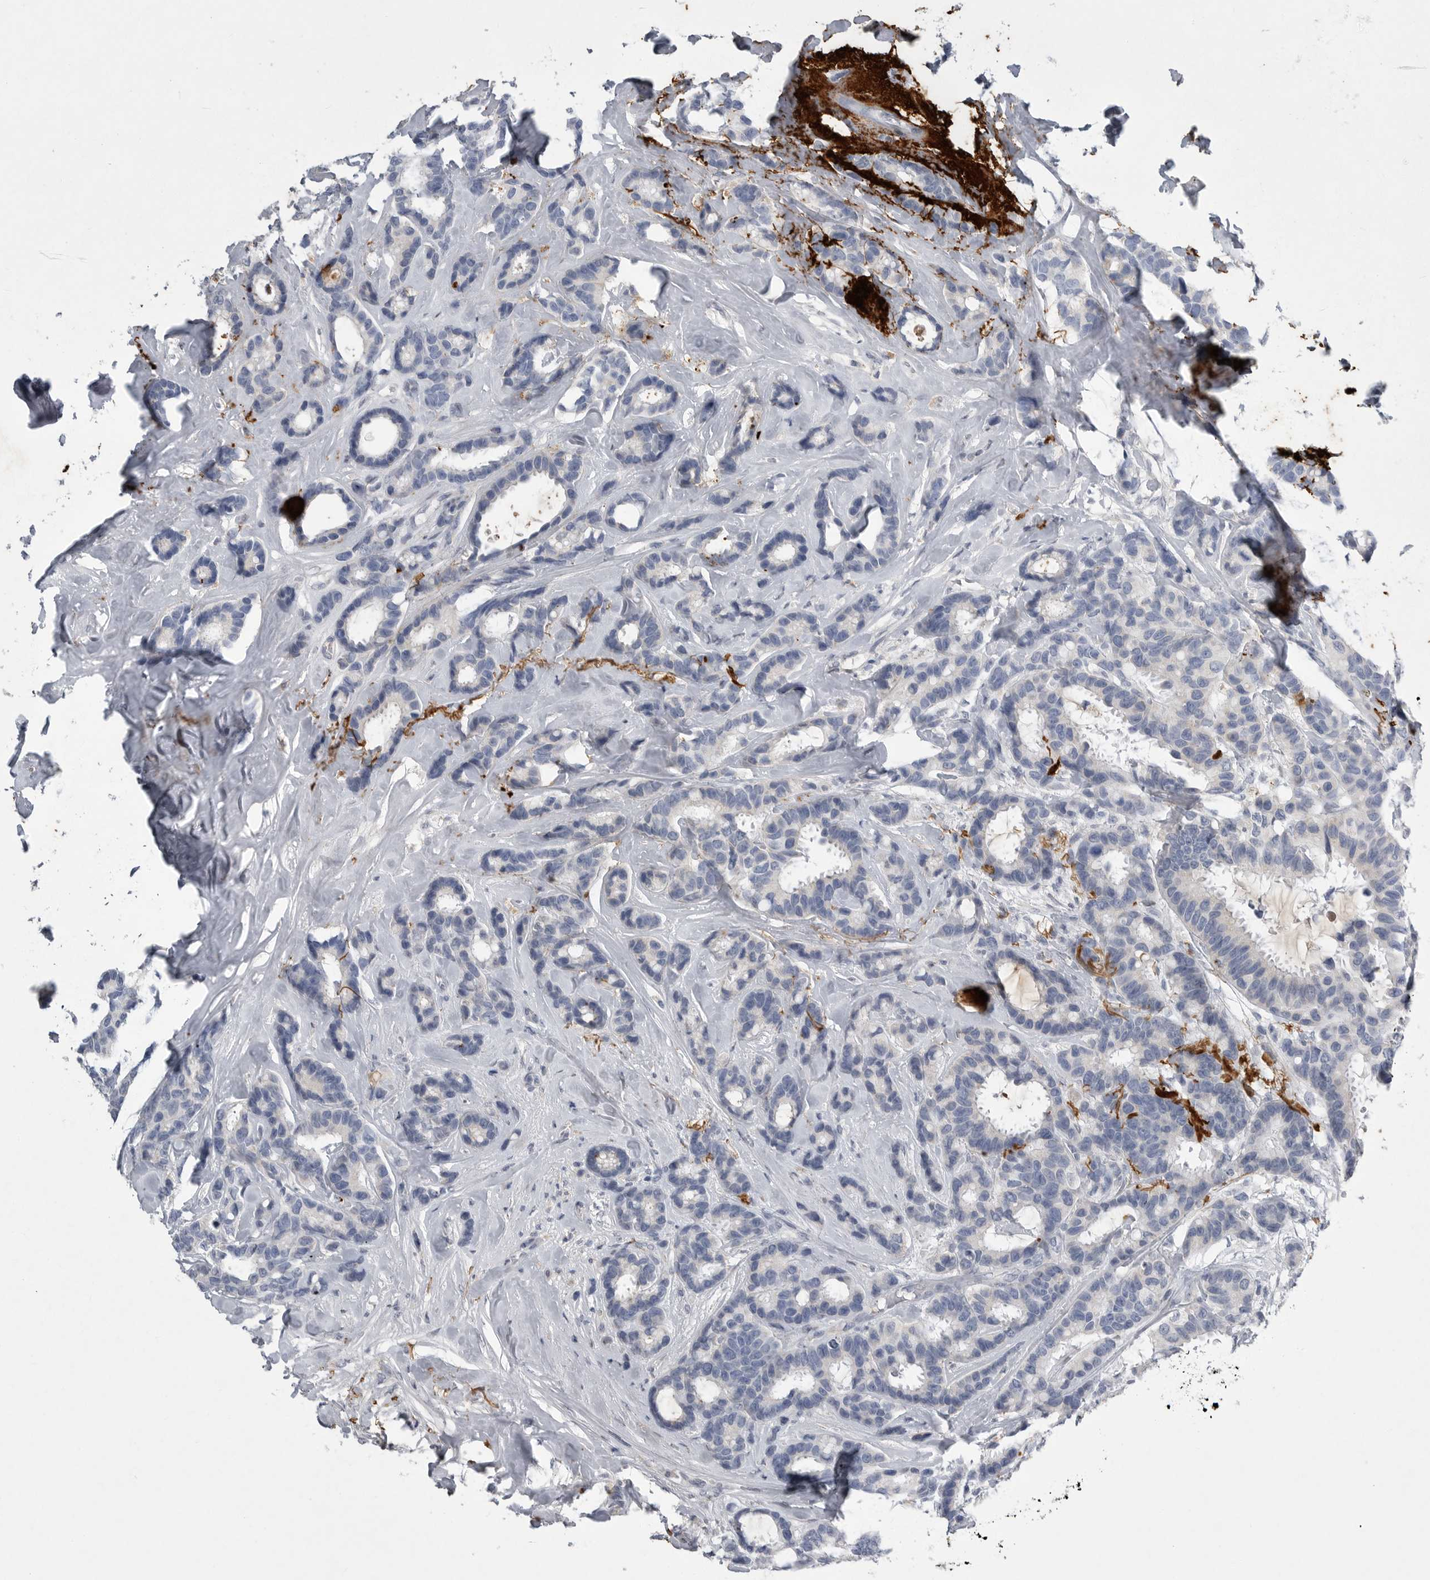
{"staining": {"intensity": "negative", "quantity": "none", "location": "none"}, "tissue": "breast cancer", "cell_type": "Tumor cells", "image_type": "cancer", "snomed": [{"axis": "morphology", "description": "Duct carcinoma"}, {"axis": "topography", "description": "Breast"}], "caption": "Immunohistochemical staining of human infiltrating ductal carcinoma (breast) displays no significant staining in tumor cells.", "gene": "CRP", "patient": {"sex": "female", "age": 87}}